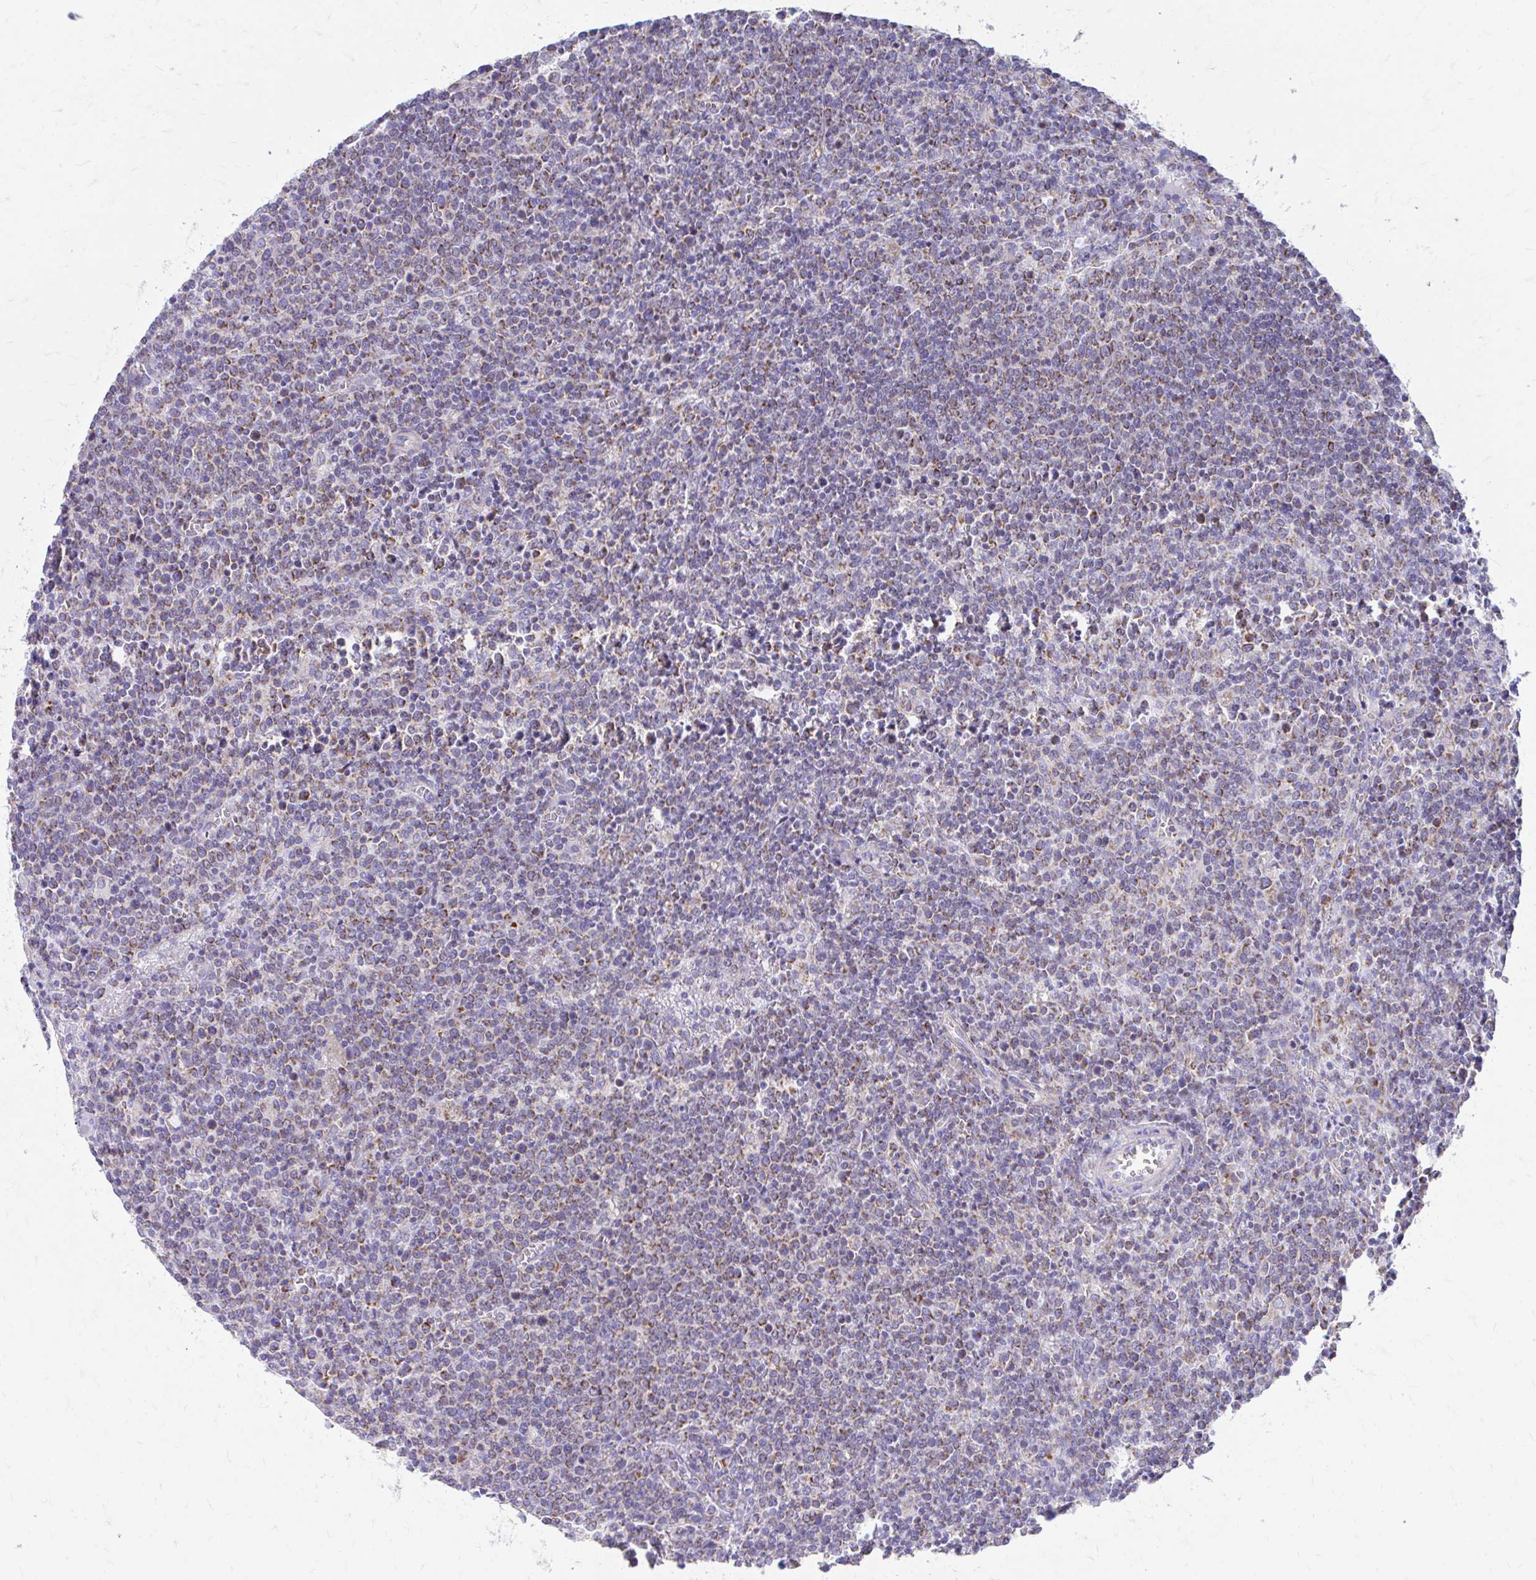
{"staining": {"intensity": "moderate", "quantity": "25%-75%", "location": "cytoplasmic/membranous"}, "tissue": "lymphoma", "cell_type": "Tumor cells", "image_type": "cancer", "snomed": [{"axis": "morphology", "description": "Malignant lymphoma, non-Hodgkin's type, High grade"}, {"axis": "topography", "description": "Lymph node"}], "caption": "This image exhibits lymphoma stained with immunohistochemistry (IHC) to label a protein in brown. The cytoplasmic/membranous of tumor cells show moderate positivity for the protein. Nuclei are counter-stained blue.", "gene": "MRPL19", "patient": {"sex": "male", "age": 61}}